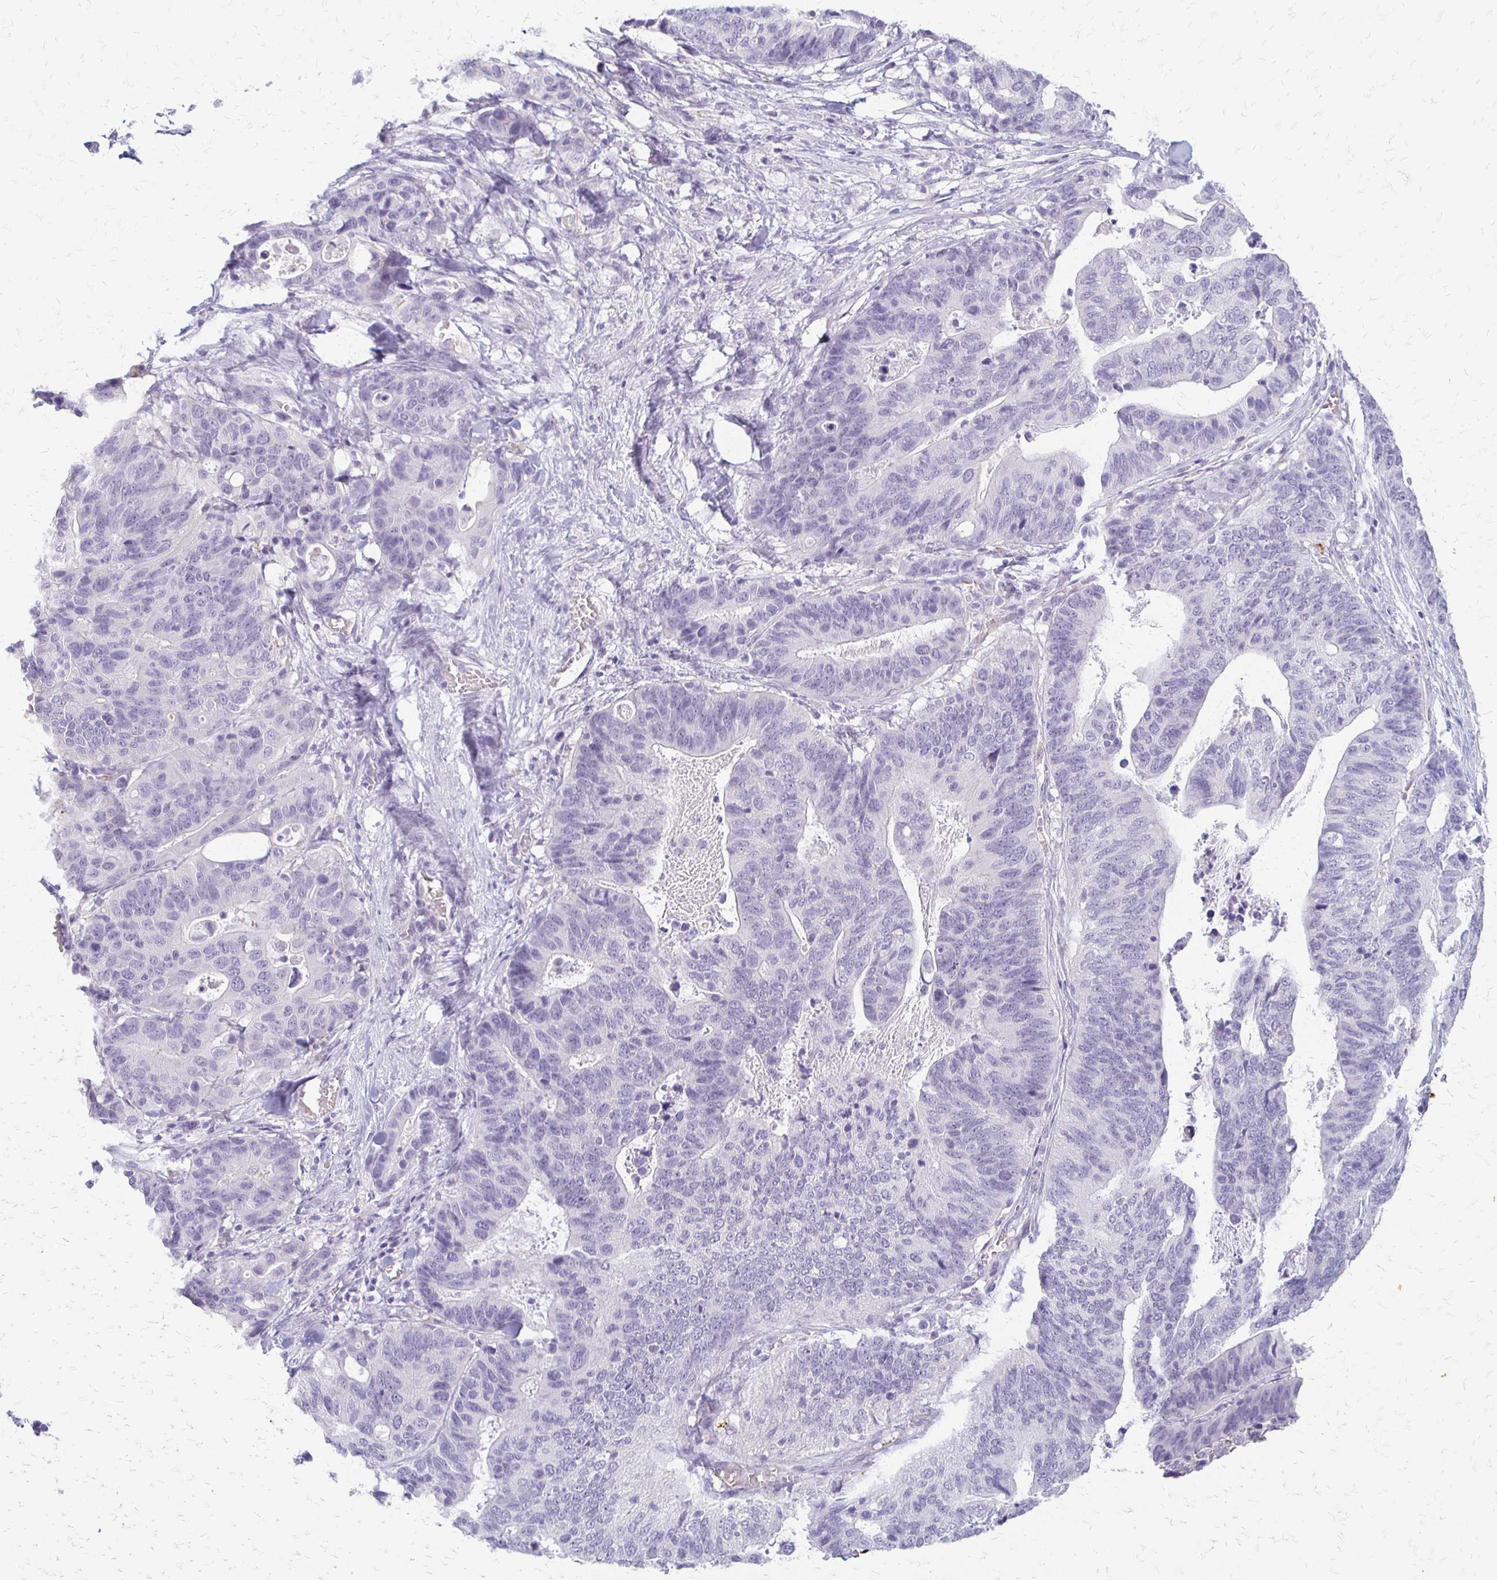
{"staining": {"intensity": "negative", "quantity": "none", "location": "none"}, "tissue": "stomach cancer", "cell_type": "Tumor cells", "image_type": "cancer", "snomed": [{"axis": "morphology", "description": "Adenocarcinoma, NOS"}, {"axis": "topography", "description": "Stomach, upper"}], "caption": "Immunohistochemistry histopathology image of adenocarcinoma (stomach) stained for a protein (brown), which displays no positivity in tumor cells.", "gene": "ACP5", "patient": {"sex": "female", "age": 67}}